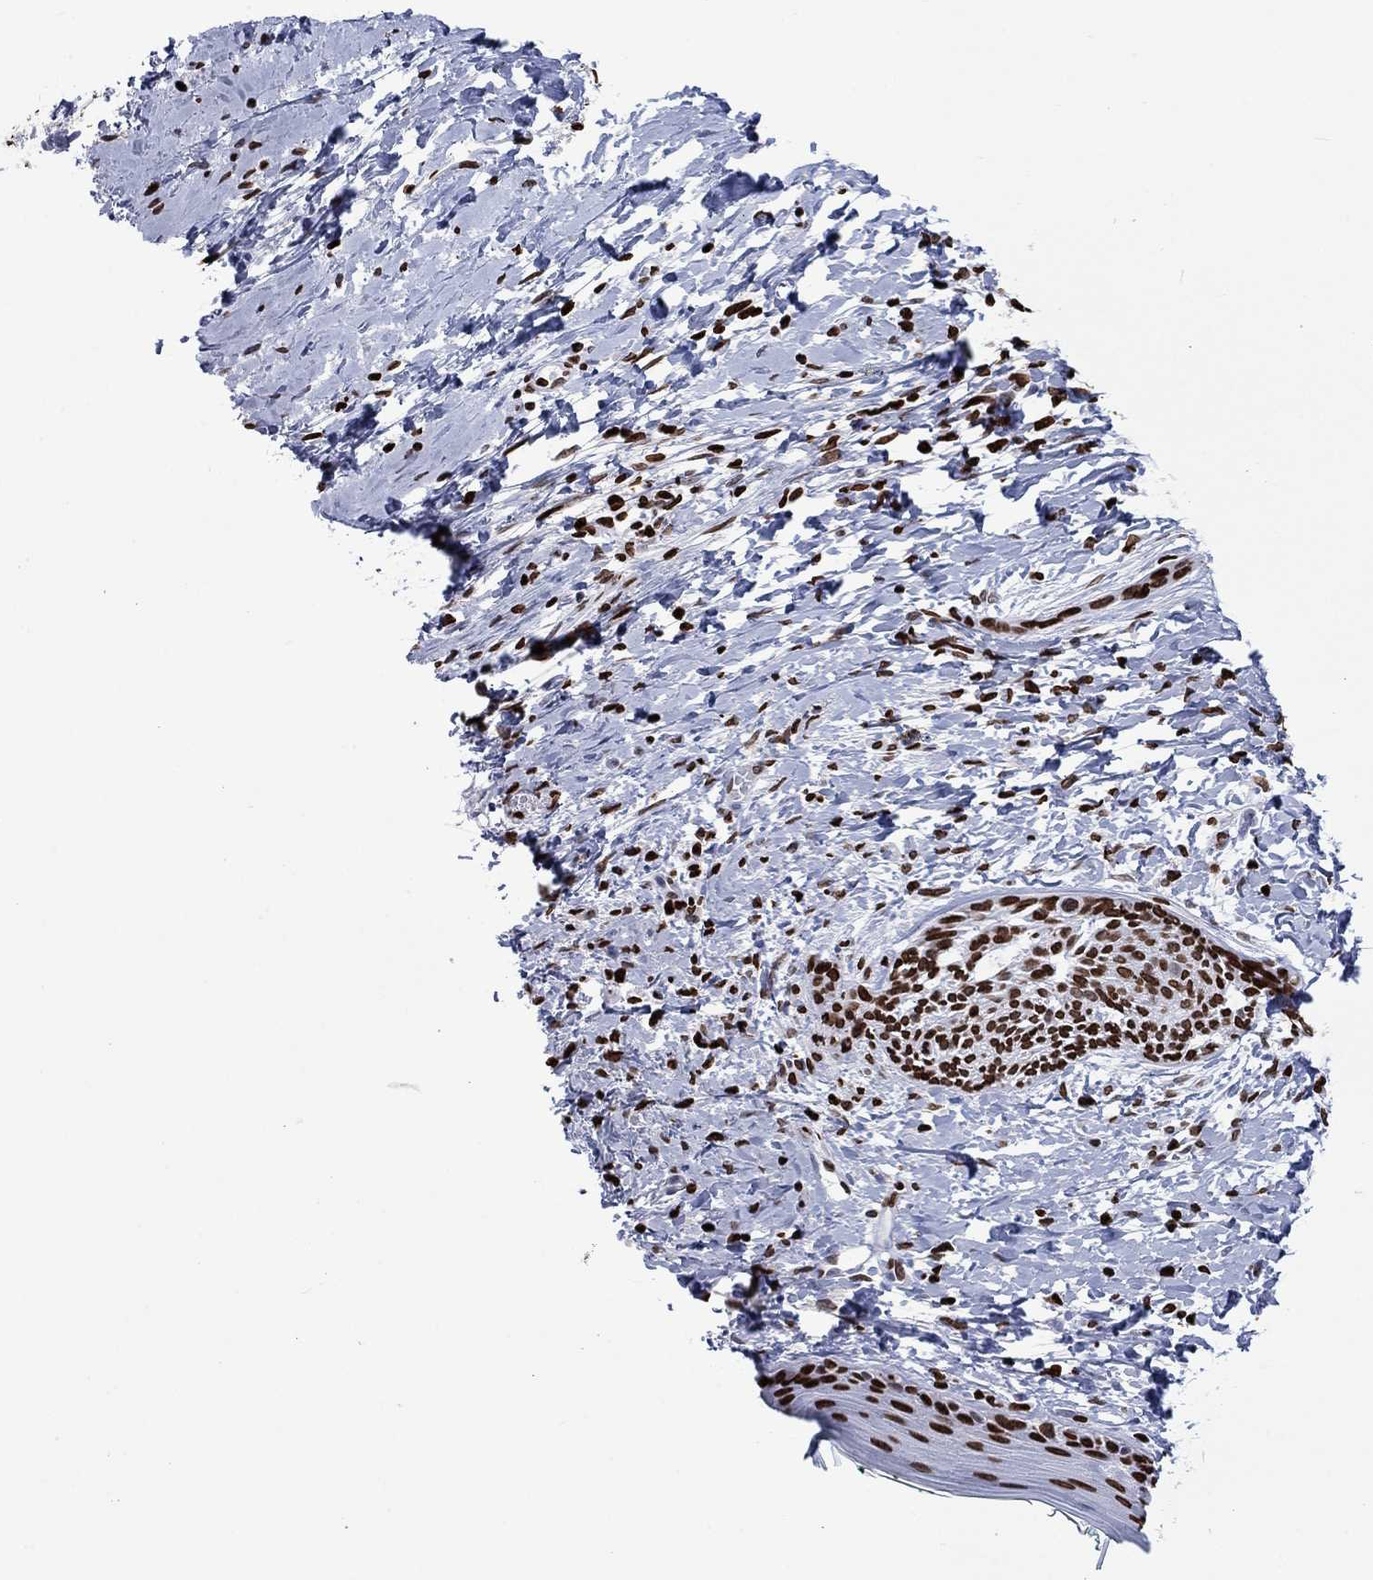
{"staining": {"intensity": "strong", "quantity": ">75%", "location": "nuclear"}, "tissue": "skin cancer", "cell_type": "Tumor cells", "image_type": "cancer", "snomed": [{"axis": "morphology", "description": "Normal tissue, NOS"}, {"axis": "morphology", "description": "Basal cell carcinoma"}, {"axis": "topography", "description": "Skin"}], "caption": "Protein staining of skin cancer (basal cell carcinoma) tissue shows strong nuclear expression in approximately >75% of tumor cells.", "gene": "H1-5", "patient": {"sex": "male", "age": 84}}